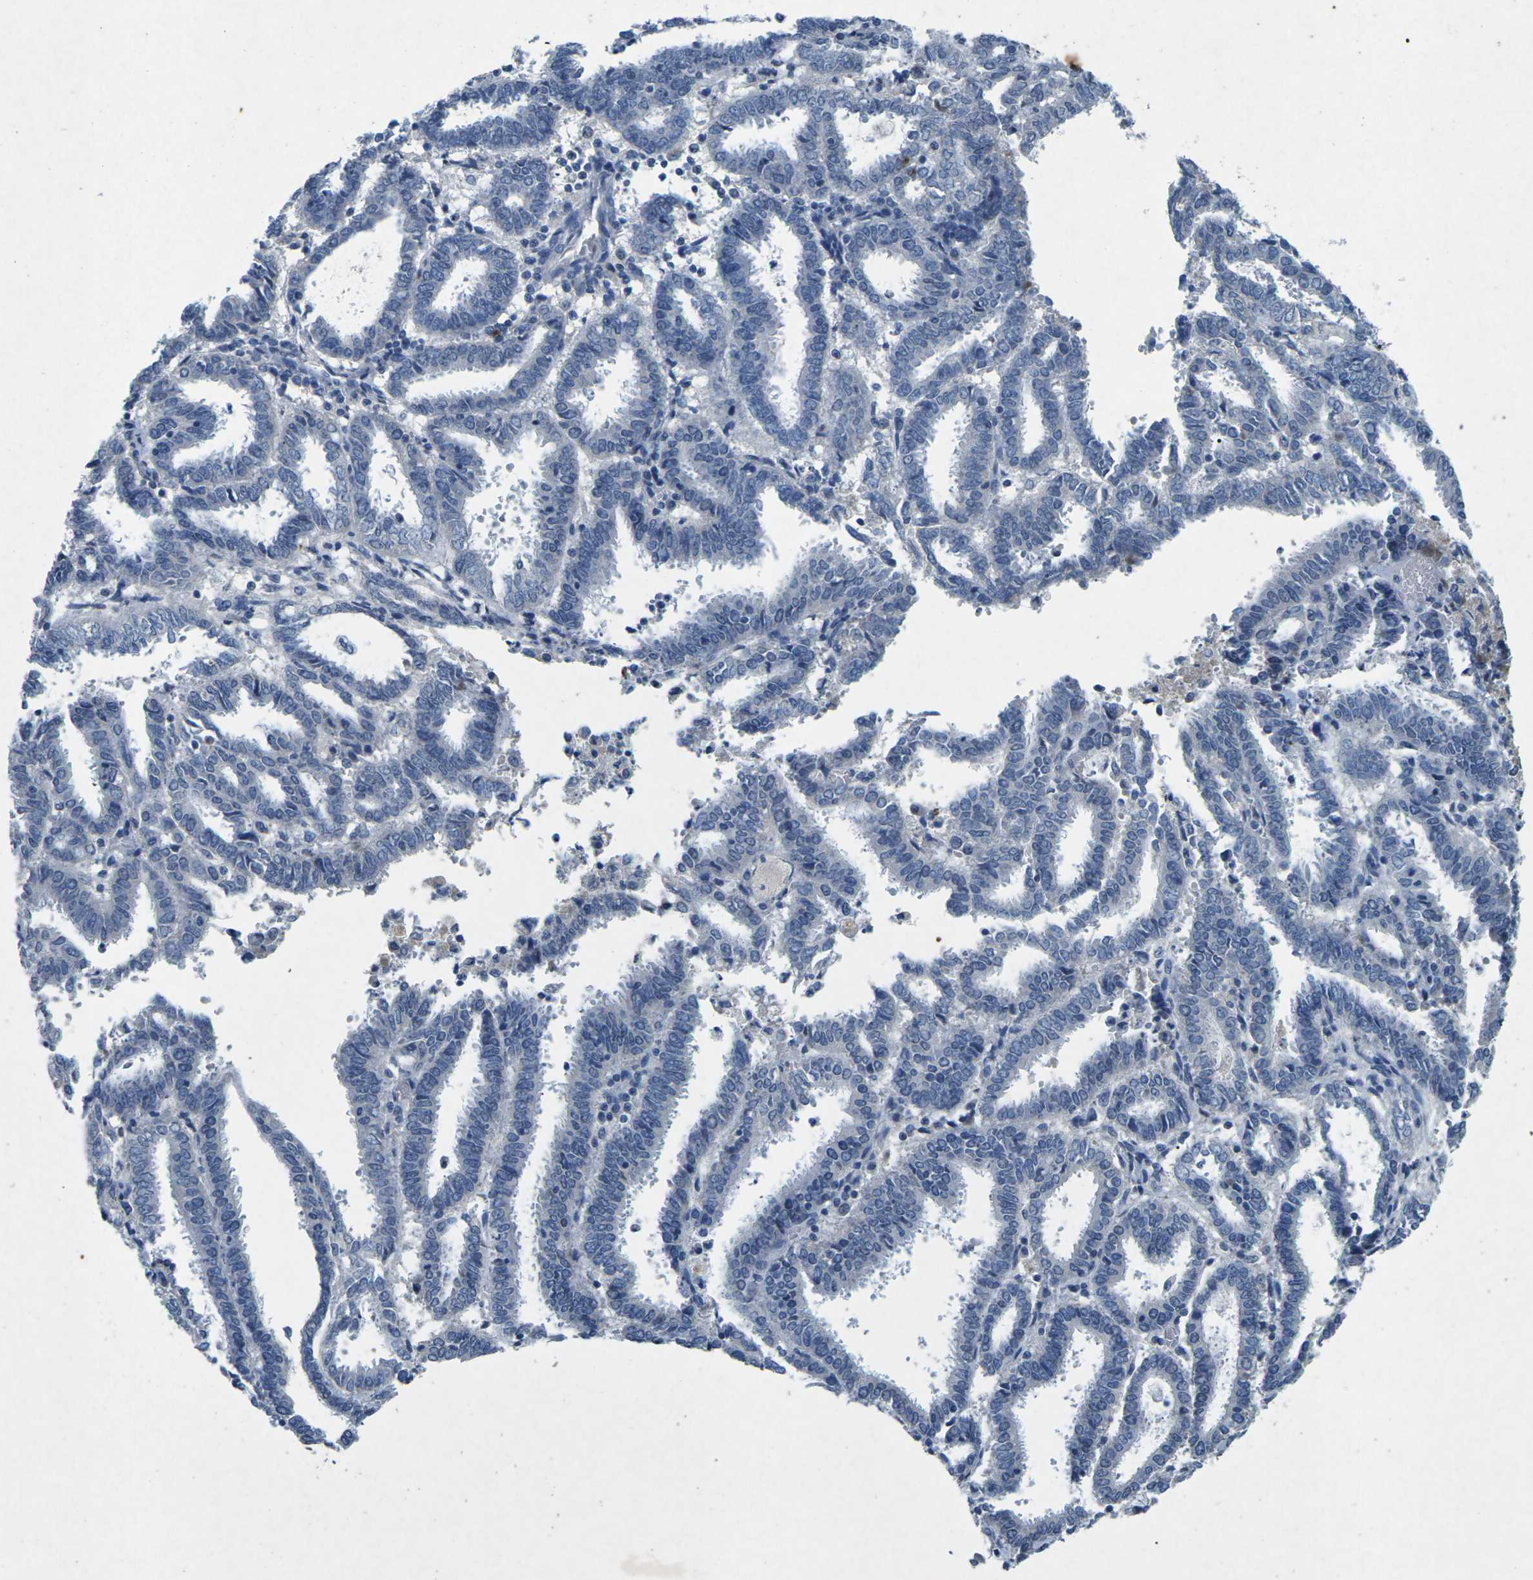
{"staining": {"intensity": "negative", "quantity": "none", "location": "none"}, "tissue": "endometrial cancer", "cell_type": "Tumor cells", "image_type": "cancer", "snomed": [{"axis": "morphology", "description": "Adenocarcinoma, NOS"}, {"axis": "topography", "description": "Uterus"}], "caption": "DAB (3,3'-diaminobenzidine) immunohistochemical staining of endometrial cancer shows no significant positivity in tumor cells.", "gene": "PLG", "patient": {"sex": "female", "age": 83}}